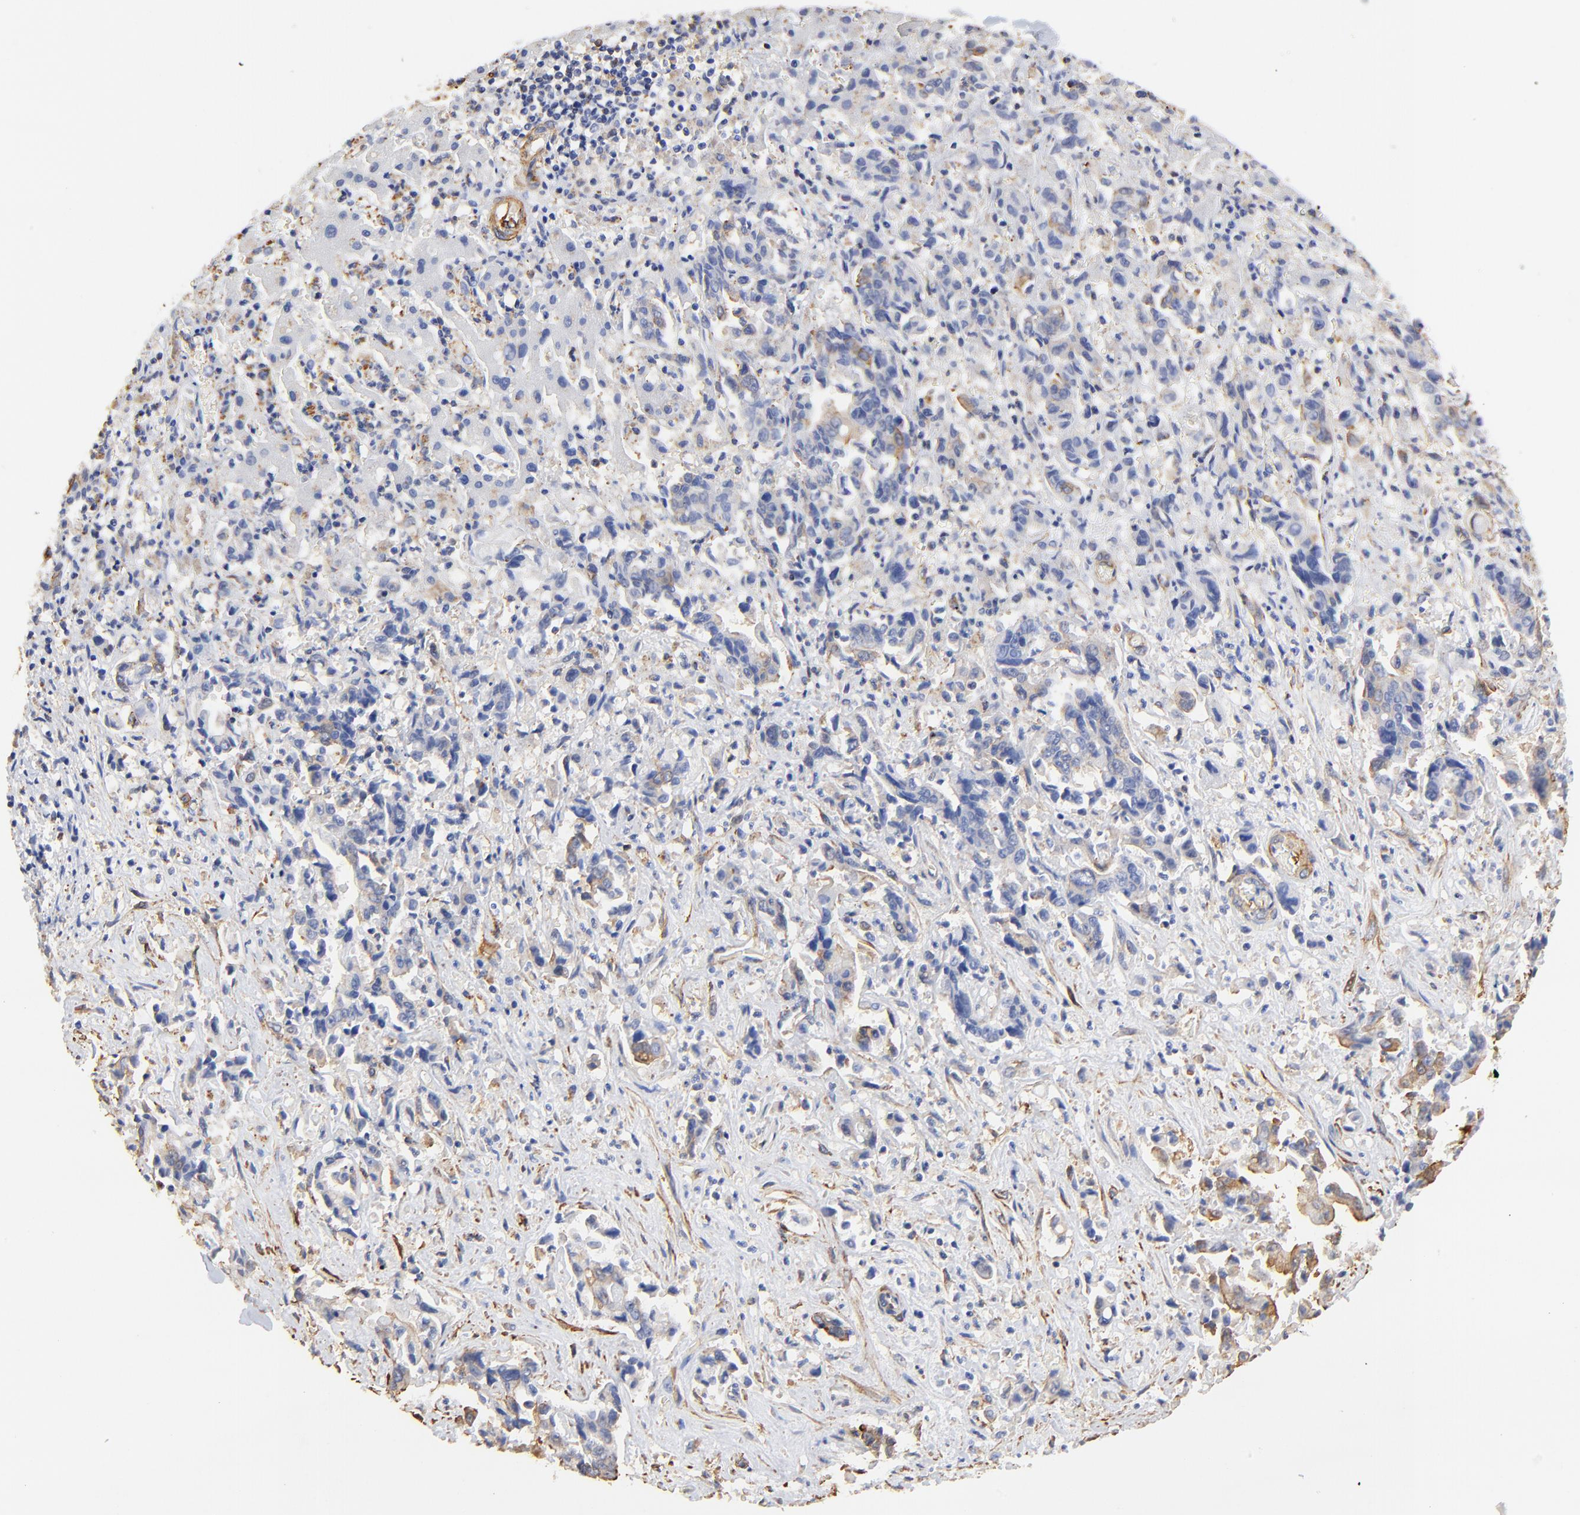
{"staining": {"intensity": "negative", "quantity": "none", "location": "none"}, "tissue": "liver cancer", "cell_type": "Tumor cells", "image_type": "cancer", "snomed": [{"axis": "morphology", "description": "Cholangiocarcinoma"}, {"axis": "topography", "description": "Liver"}], "caption": "IHC image of neoplastic tissue: cholangiocarcinoma (liver) stained with DAB exhibits no significant protein expression in tumor cells.", "gene": "TAGLN2", "patient": {"sex": "male", "age": 57}}